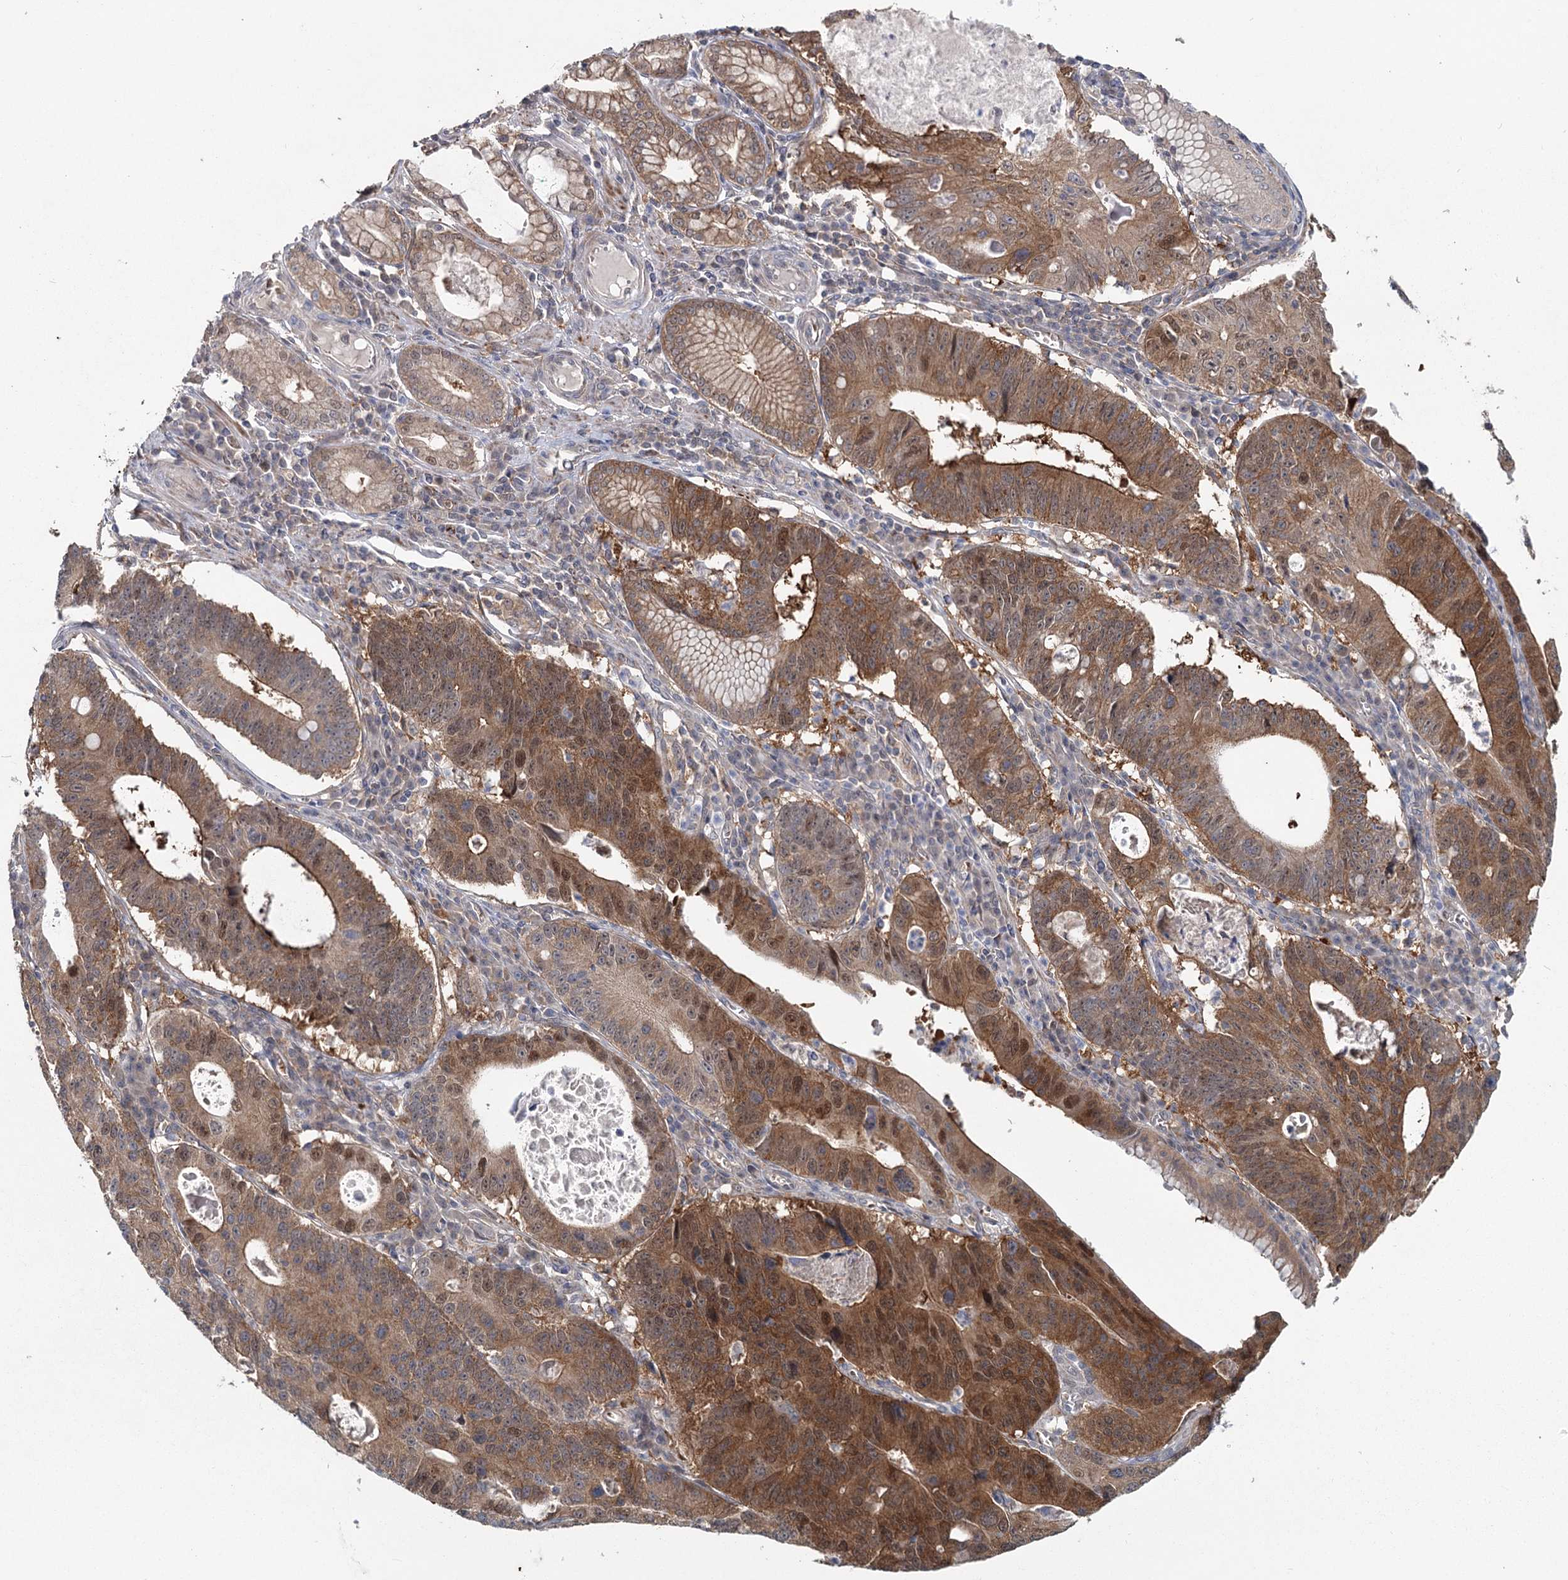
{"staining": {"intensity": "moderate", "quantity": ">75%", "location": "cytoplasmic/membranous,nuclear"}, "tissue": "stomach cancer", "cell_type": "Tumor cells", "image_type": "cancer", "snomed": [{"axis": "morphology", "description": "Adenocarcinoma, NOS"}, {"axis": "topography", "description": "Stomach"}], "caption": "Protein staining by immunohistochemistry reveals moderate cytoplasmic/membranous and nuclear expression in about >75% of tumor cells in stomach cancer (adenocarcinoma).", "gene": "MAP3K13", "patient": {"sex": "male", "age": 59}}